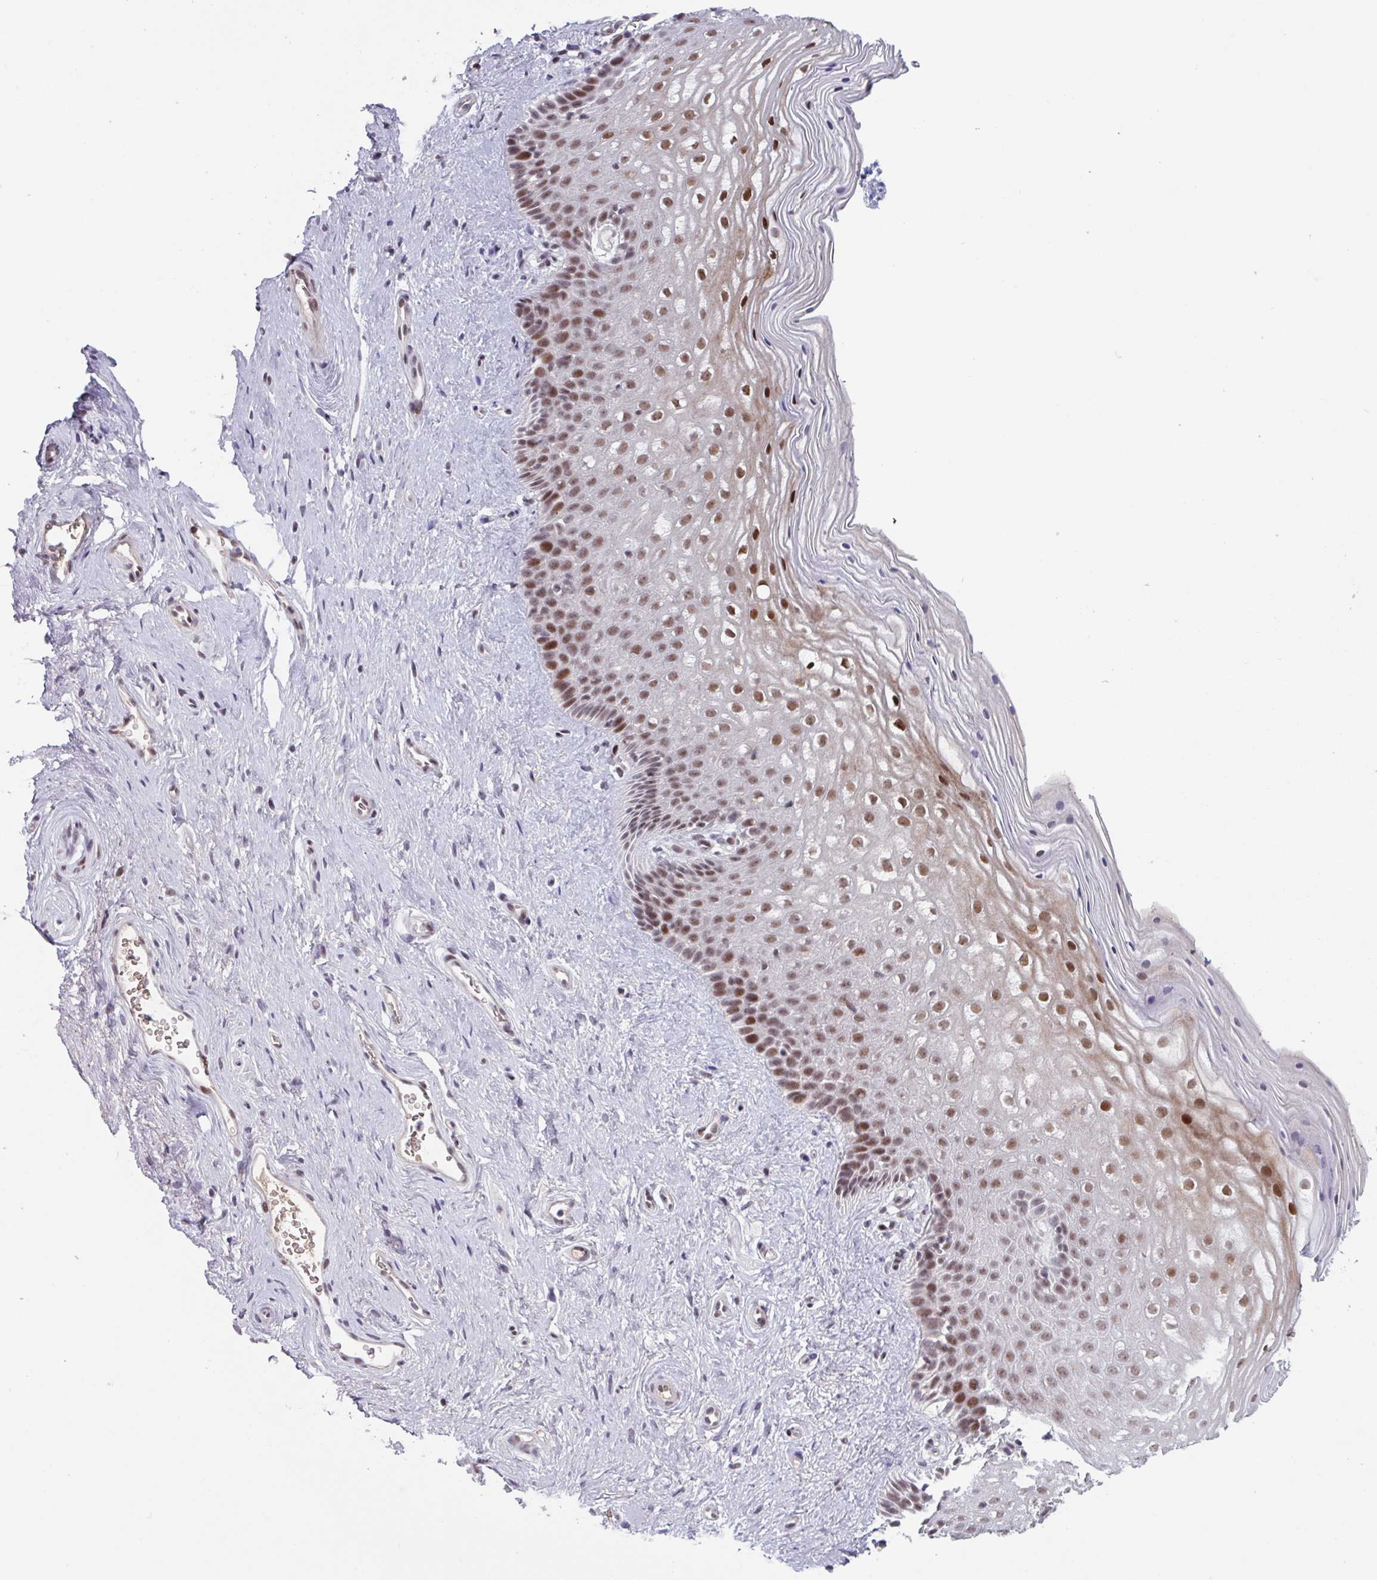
{"staining": {"intensity": "moderate", "quantity": ">75%", "location": "nuclear"}, "tissue": "vagina", "cell_type": "Squamous epithelial cells", "image_type": "normal", "snomed": [{"axis": "morphology", "description": "Normal tissue, NOS"}, {"axis": "topography", "description": "Vagina"}], "caption": "IHC image of normal vagina stained for a protein (brown), which shows medium levels of moderate nuclear staining in approximately >75% of squamous epithelial cells.", "gene": "ZNF575", "patient": {"sex": "female", "age": 47}}